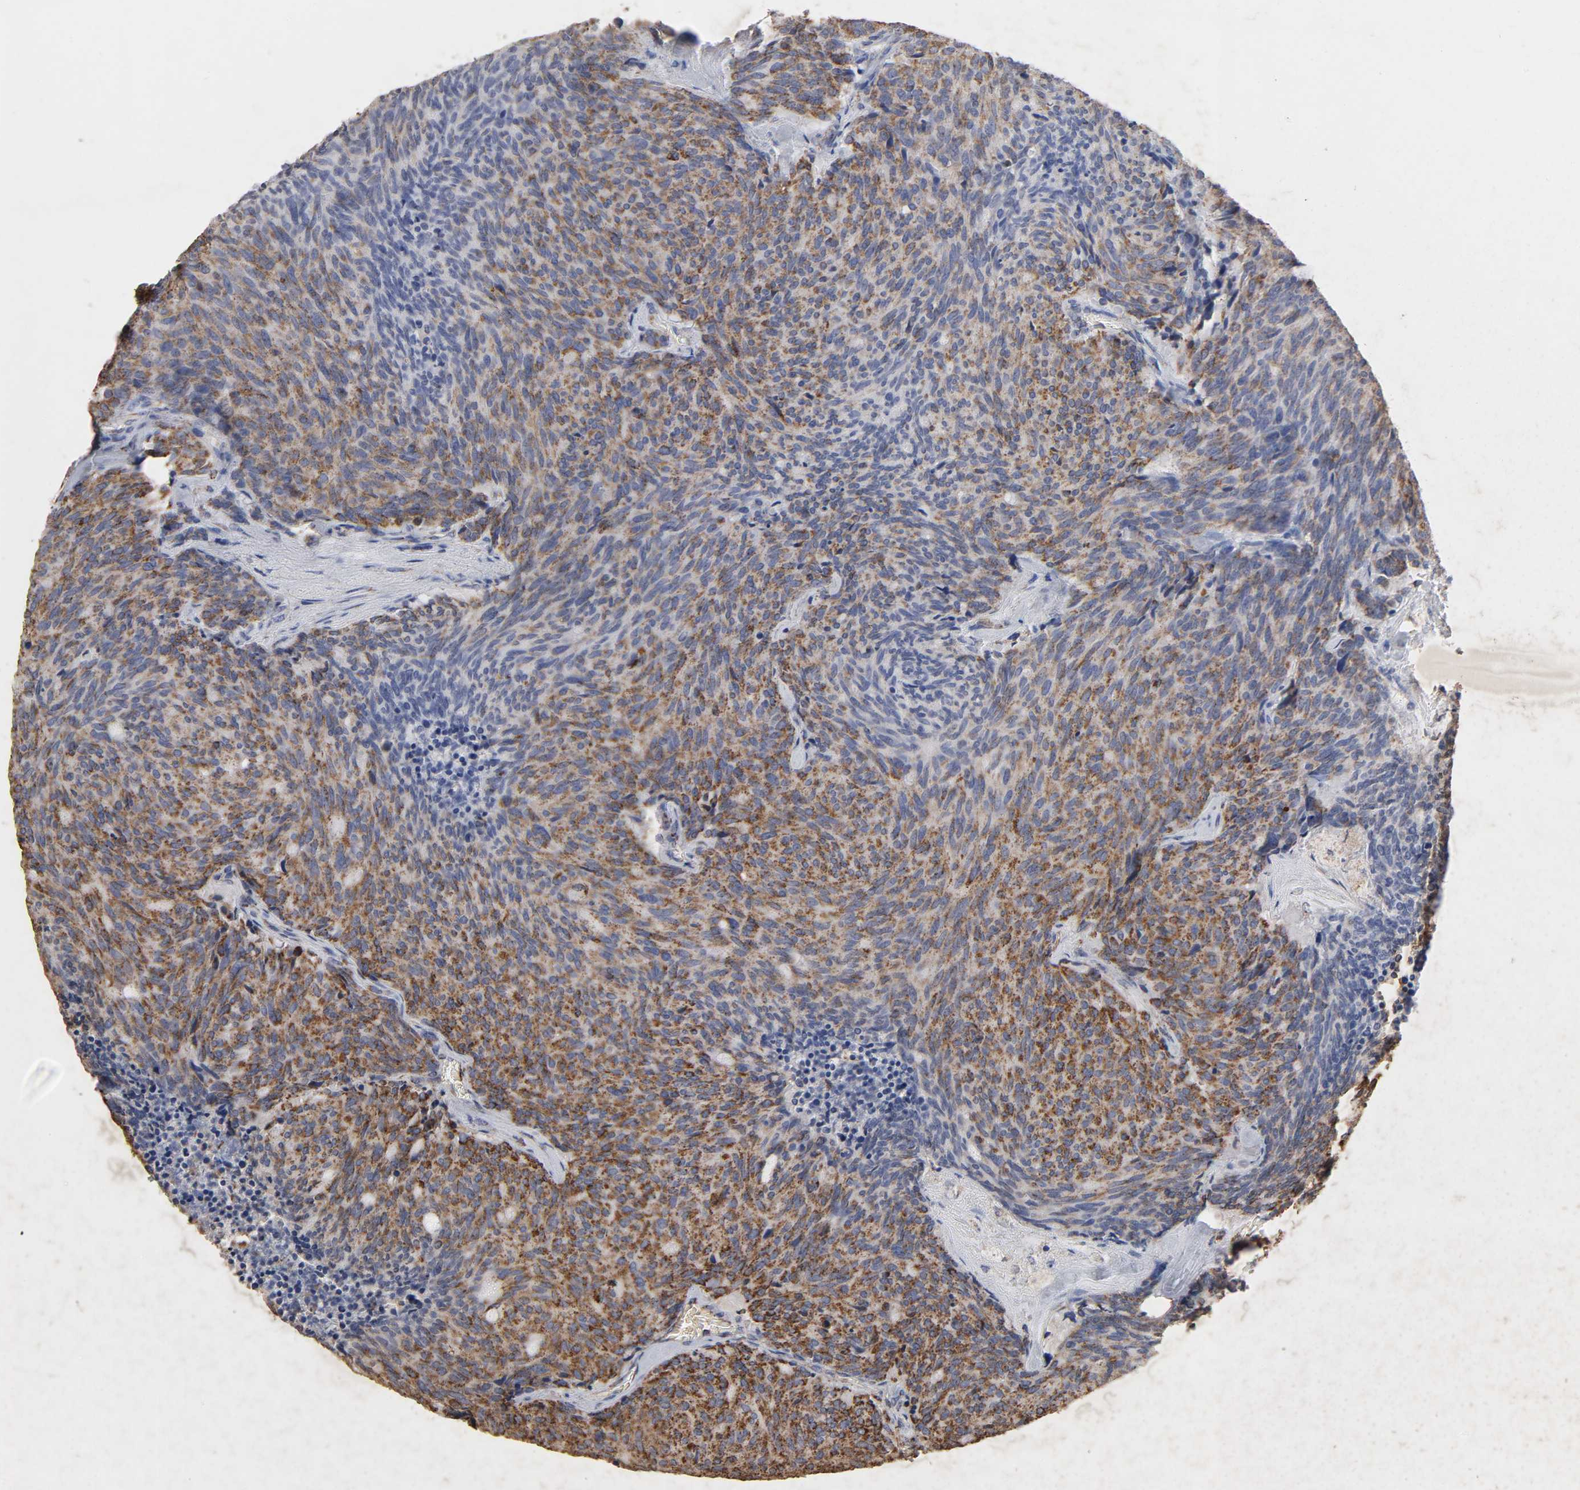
{"staining": {"intensity": "moderate", "quantity": ">75%", "location": "cytoplasmic/membranous"}, "tissue": "carcinoid", "cell_type": "Tumor cells", "image_type": "cancer", "snomed": [{"axis": "morphology", "description": "Carcinoid, malignant, NOS"}, {"axis": "topography", "description": "Pancreas"}], "caption": "Immunohistochemistry (IHC) (DAB (3,3'-diaminobenzidine)) staining of human malignant carcinoid demonstrates moderate cytoplasmic/membranous protein expression in about >75% of tumor cells.", "gene": "CYCS", "patient": {"sex": "female", "age": 54}}